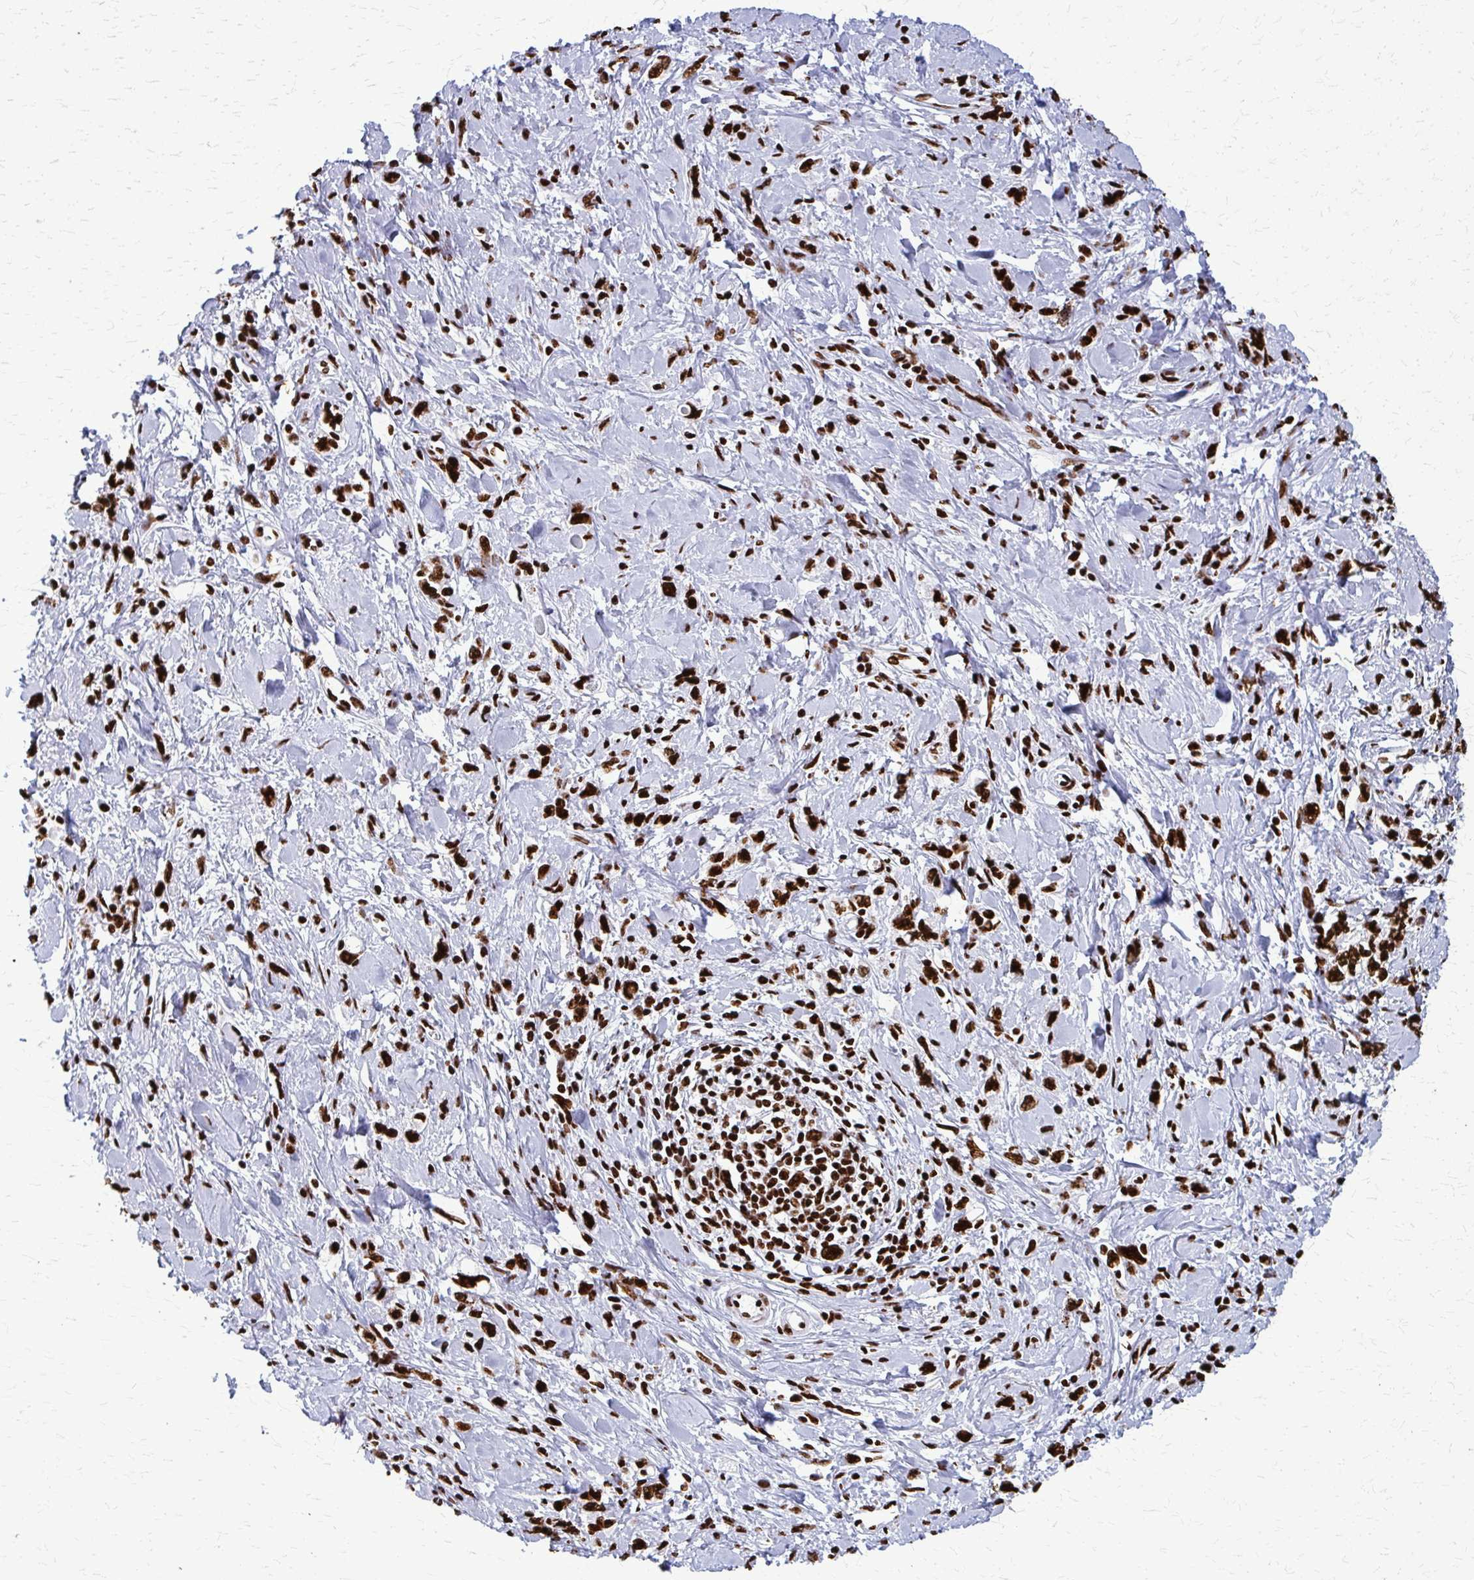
{"staining": {"intensity": "strong", "quantity": ">75%", "location": "nuclear"}, "tissue": "stomach cancer", "cell_type": "Tumor cells", "image_type": "cancer", "snomed": [{"axis": "morphology", "description": "Adenocarcinoma, NOS"}, {"axis": "topography", "description": "Stomach"}], "caption": "A brown stain labels strong nuclear staining of a protein in stomach cancer (adenocarcinoma) tumor cells.", "gene": "SFPQ", "patient": {"sex": "female", "age": 76}}